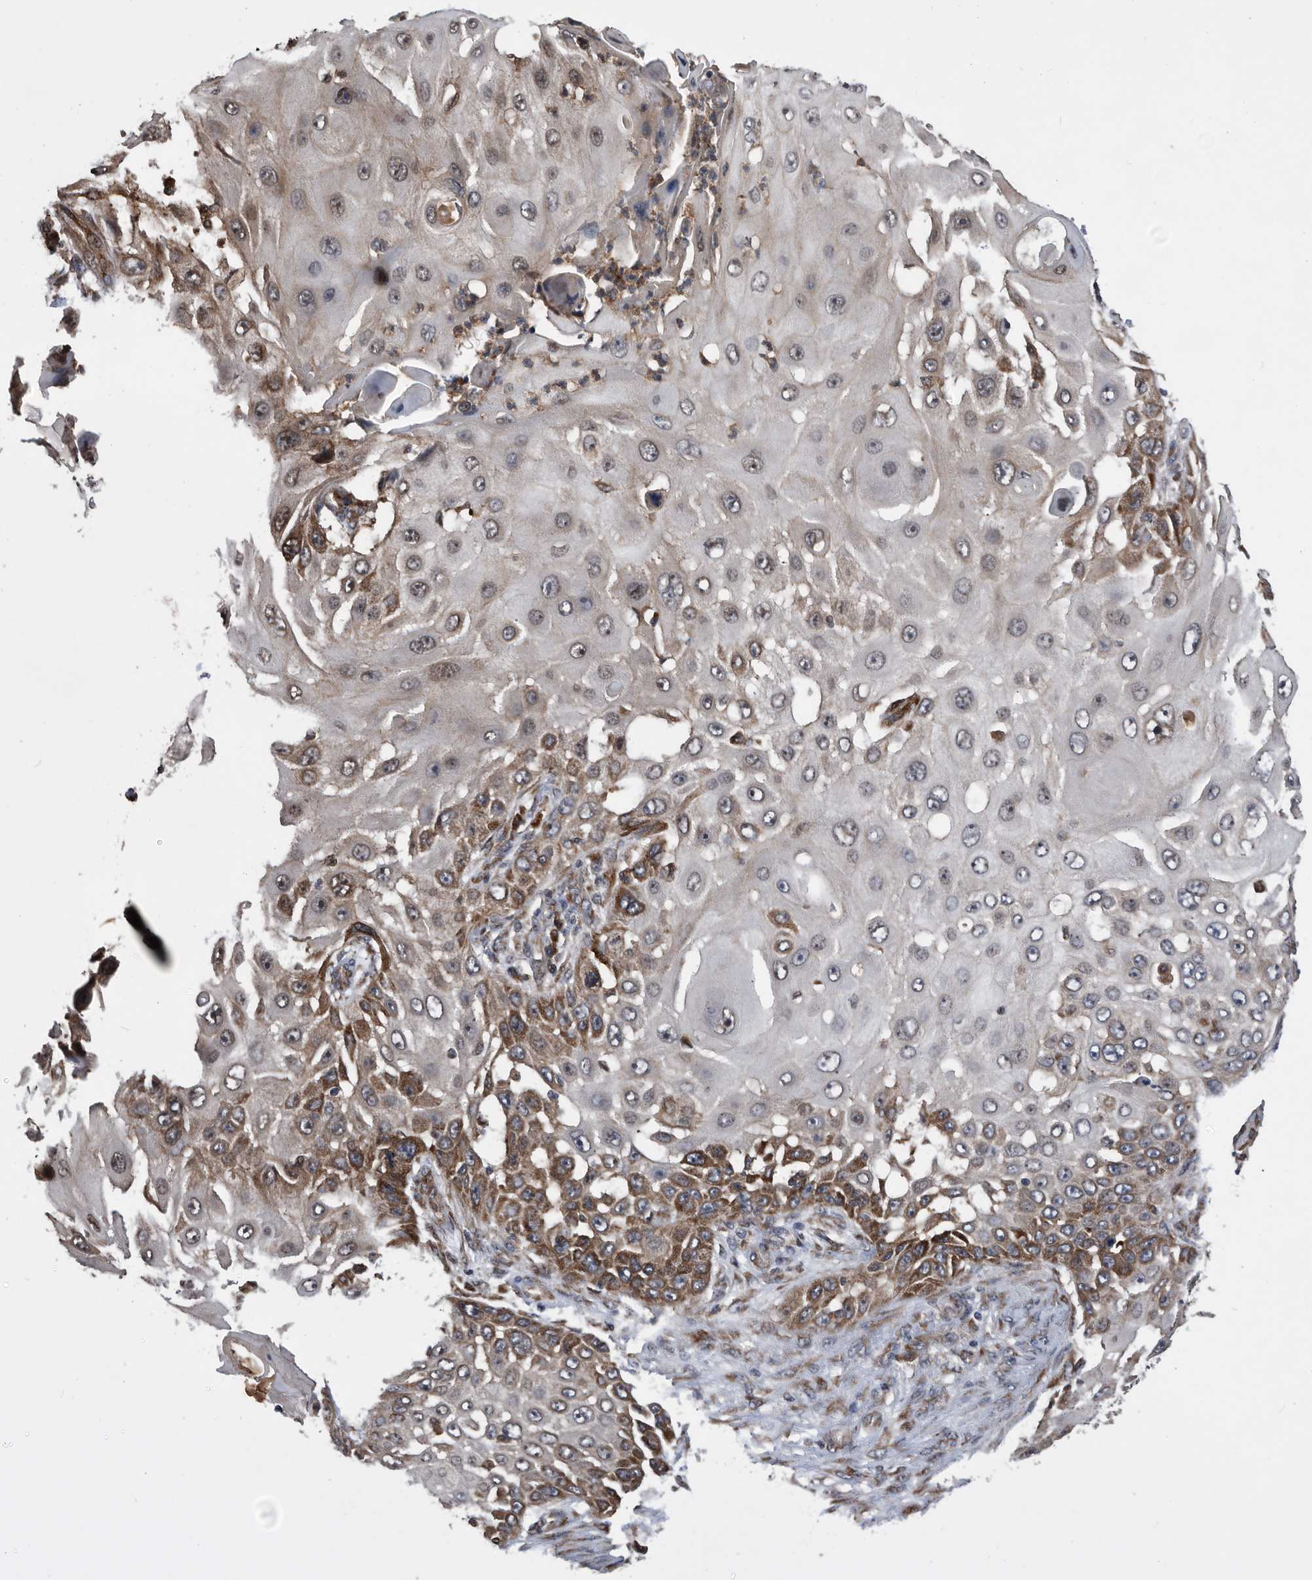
{"staining": {"intensity": "moderate", "quantity": "<25%", "location": "cytoplasmic/membranous"}, "tissue": "skin cancer", "cell_type": "Tumor cells", "image_type": "cancer", "snomed": [{"axis": "morphology", "description": "Squamous cell carcinoma, NOS"}, {"axis": "topography", "description": "Skin"}], "caption": "Protein positivity by immunohistochemistry demonstrates moderate cytoplasmic/membranous positivity in about <25% of tumor cells in skin squamous cell carcinoma.", "gene": "SERINC2", "patient": {"sex": "female", "age": 44}}